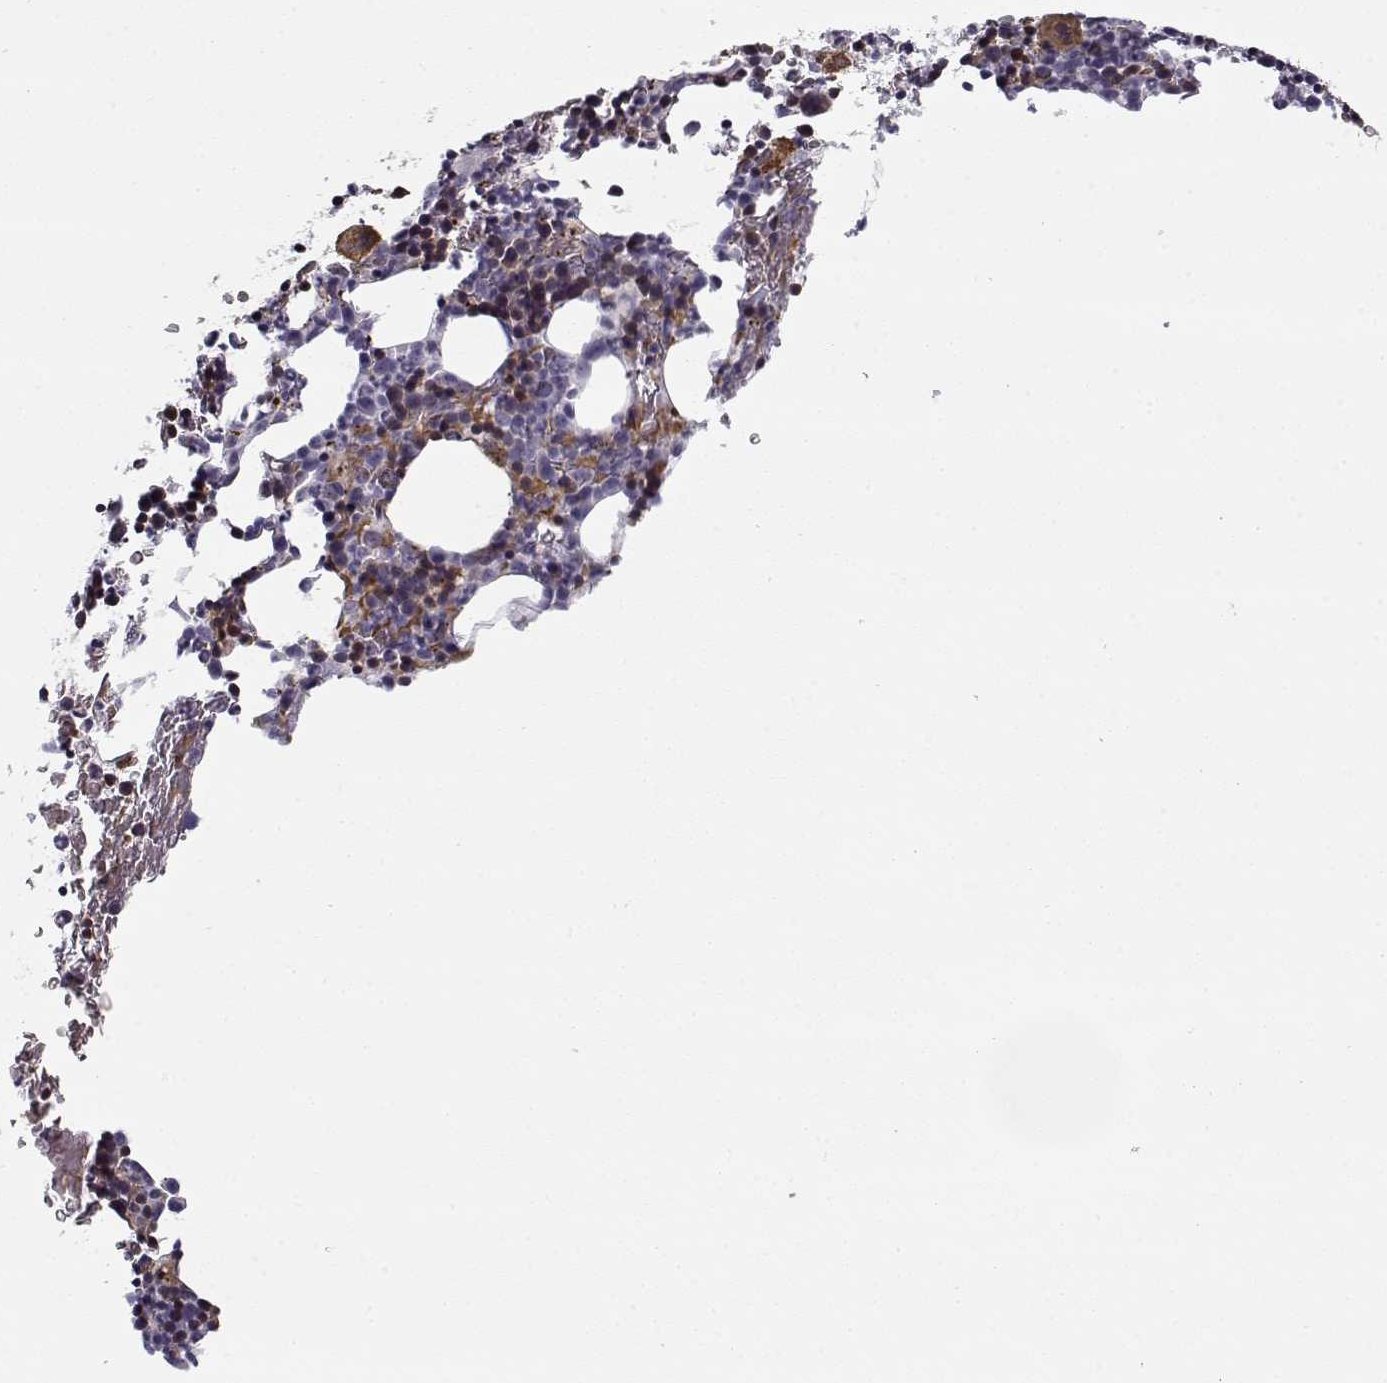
{"staining": {"intensity": "strong", "quantity": "25%-75%", "location": "cytoplasmic/membranous"}, "tissue": "bone marrow", "cell_type": "Hematopoietic cells", "image_type": "normal", "snomed": [{"axis": "morphology", "description": "Normal tissue, NOS"}, {"axis": "topography", "description": "Bone marrow"}], "caption": "A brown stain highlights strong cytoplasmic/membranous expression of a protein in hematopoietic cells of benign human bone marrow.", "gene": "SNCA", "patient": {"sex": "male", "age": 72}}